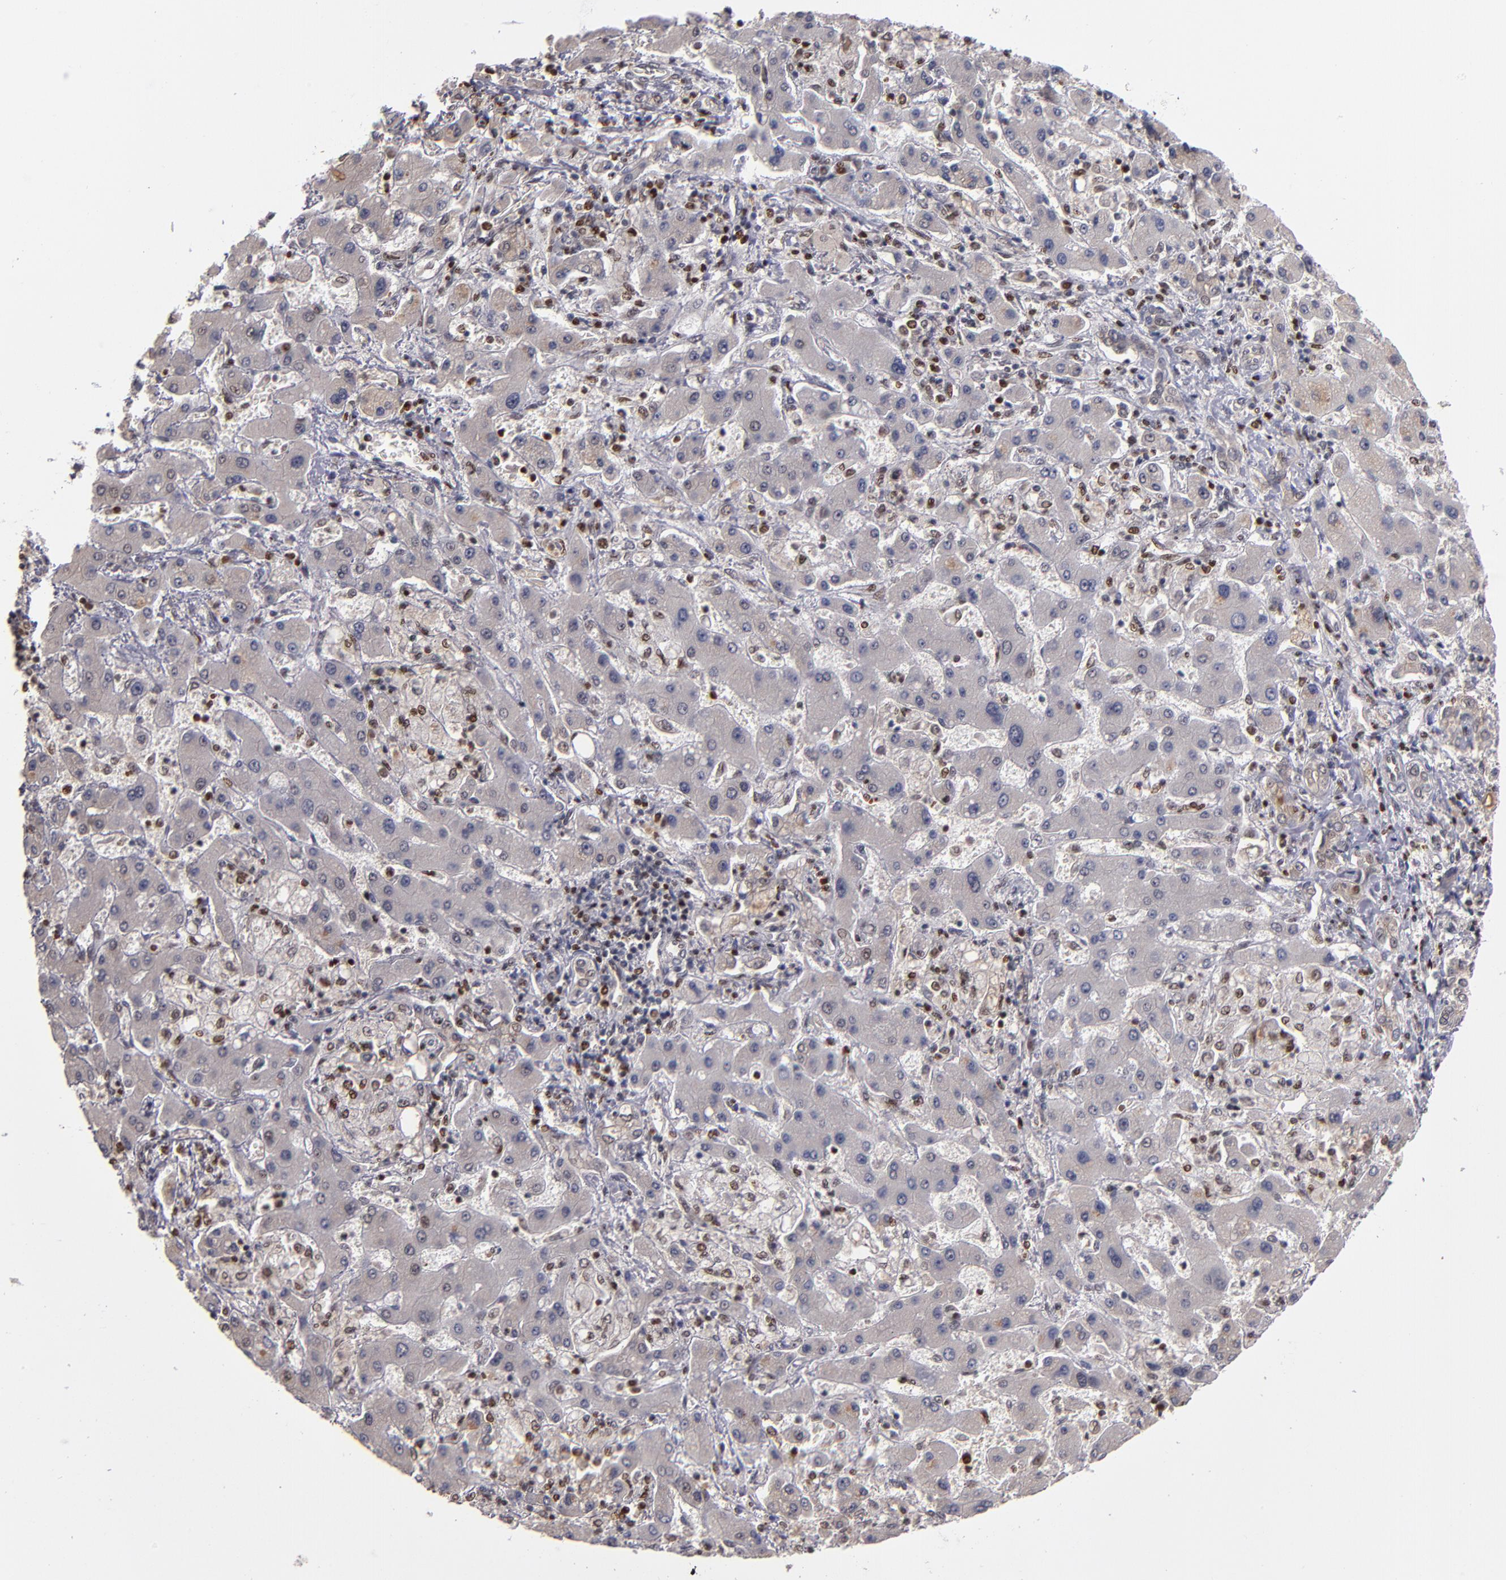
{"staining": {"intensity": "negative", "quantity": "none", "location": "none"}, "tissue": "liver cancer", "cell_type": "Tumor cells", "image_type": "cancer", "snomed": [{"axis": "morphology", "description": "Cholangiocarcinoma"}, {"axis": "topography", "description": "Liver"}], "caption": "Histopathology image shows no protein staining in tumor cells of liver cancer tissue.", "gene": "KDM6A", "patient": {"sex": "male", "age": 50}}